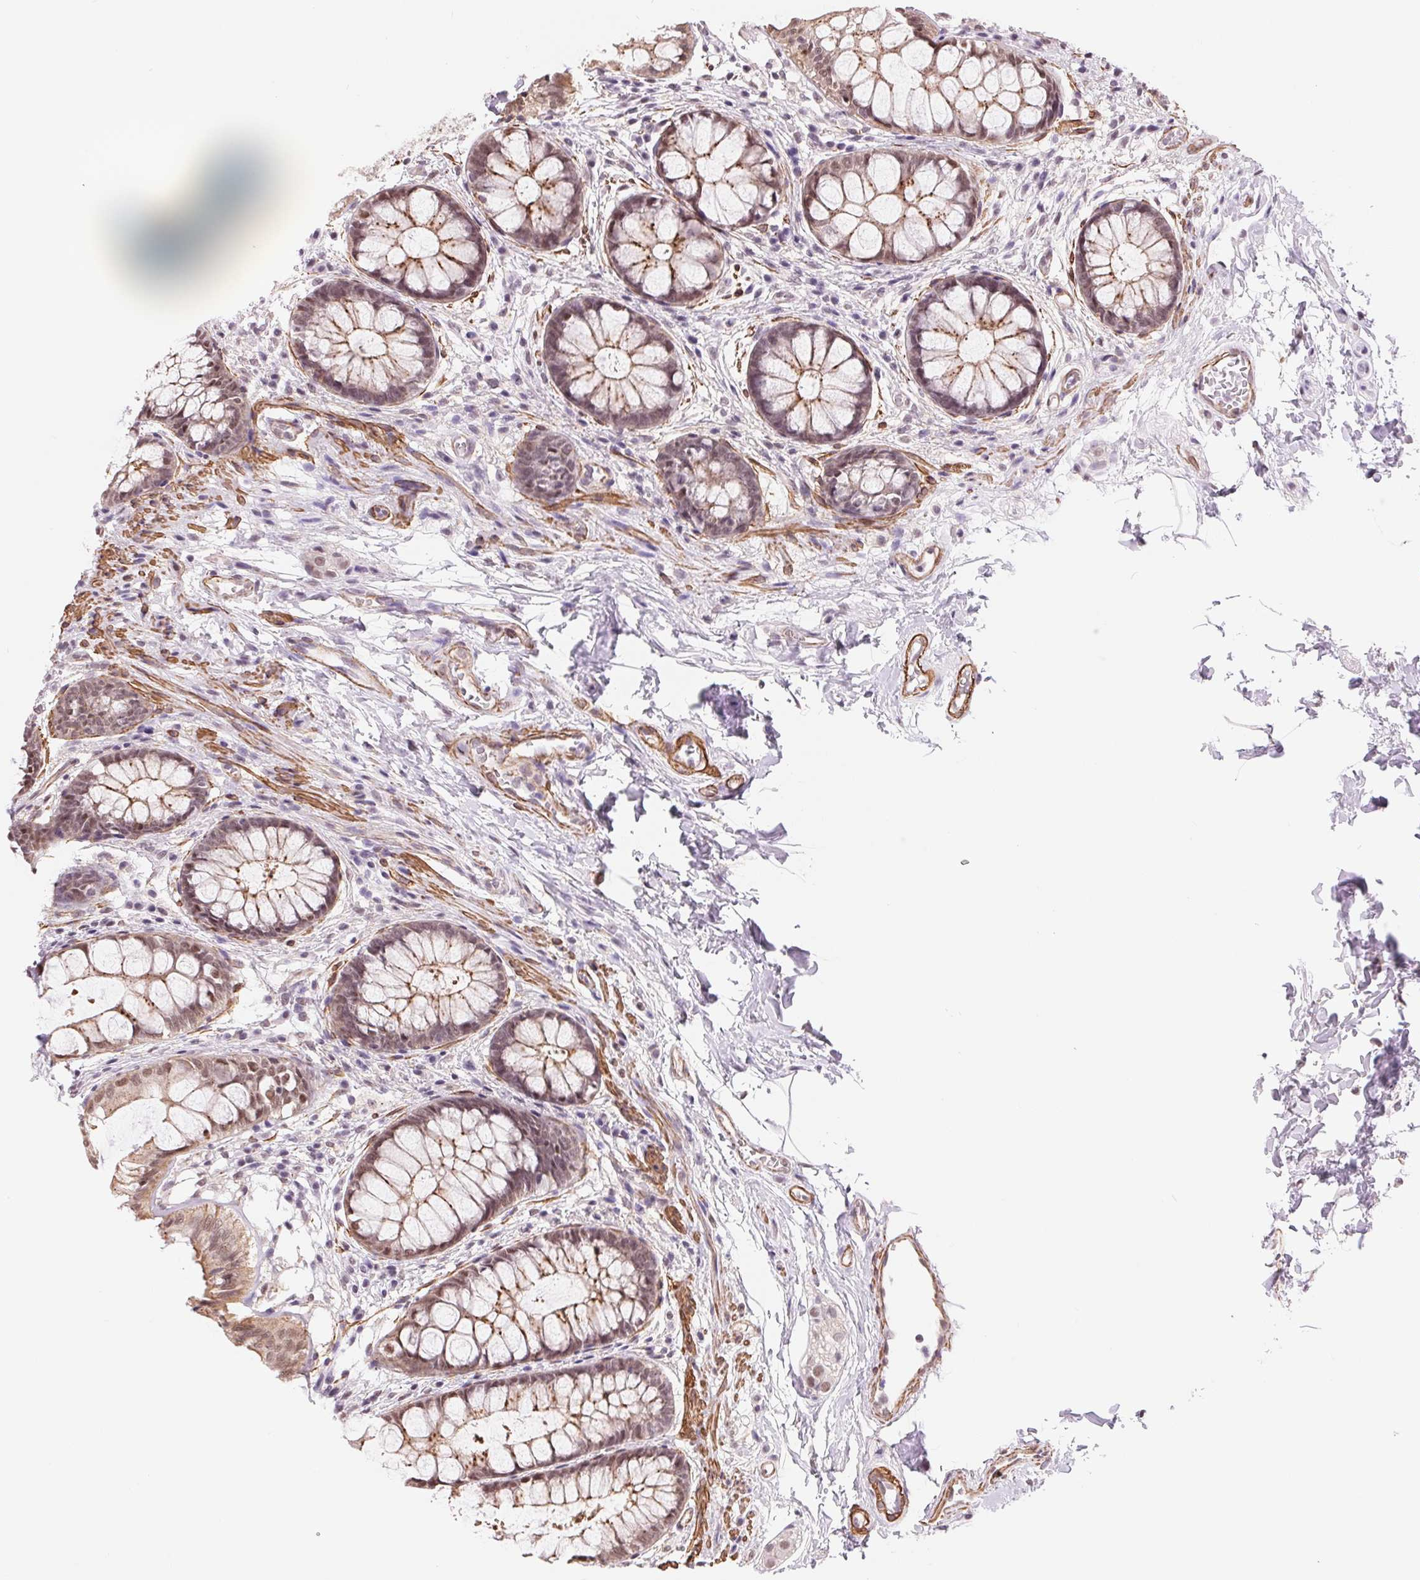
{"staining": {"intensity": "moderate", "quantity": ">75%", "location": "cytoplasmic/membranous"}, "tissue": "rectum", "cell_type": "Glandular cells", "image_type": "normal", "snomed": [{"axis": "morphology", "description": "Normal tissue, NOS"}, {"axis": "topography", "description": "Rectum"}], "caption": "Protein staining of normal rectum exhibits moderate cytoplasmic/membranous expression in about >75% of glandular cells.", "gene": "BCAT1", "patient": {"sex": "female", "age": 62}}